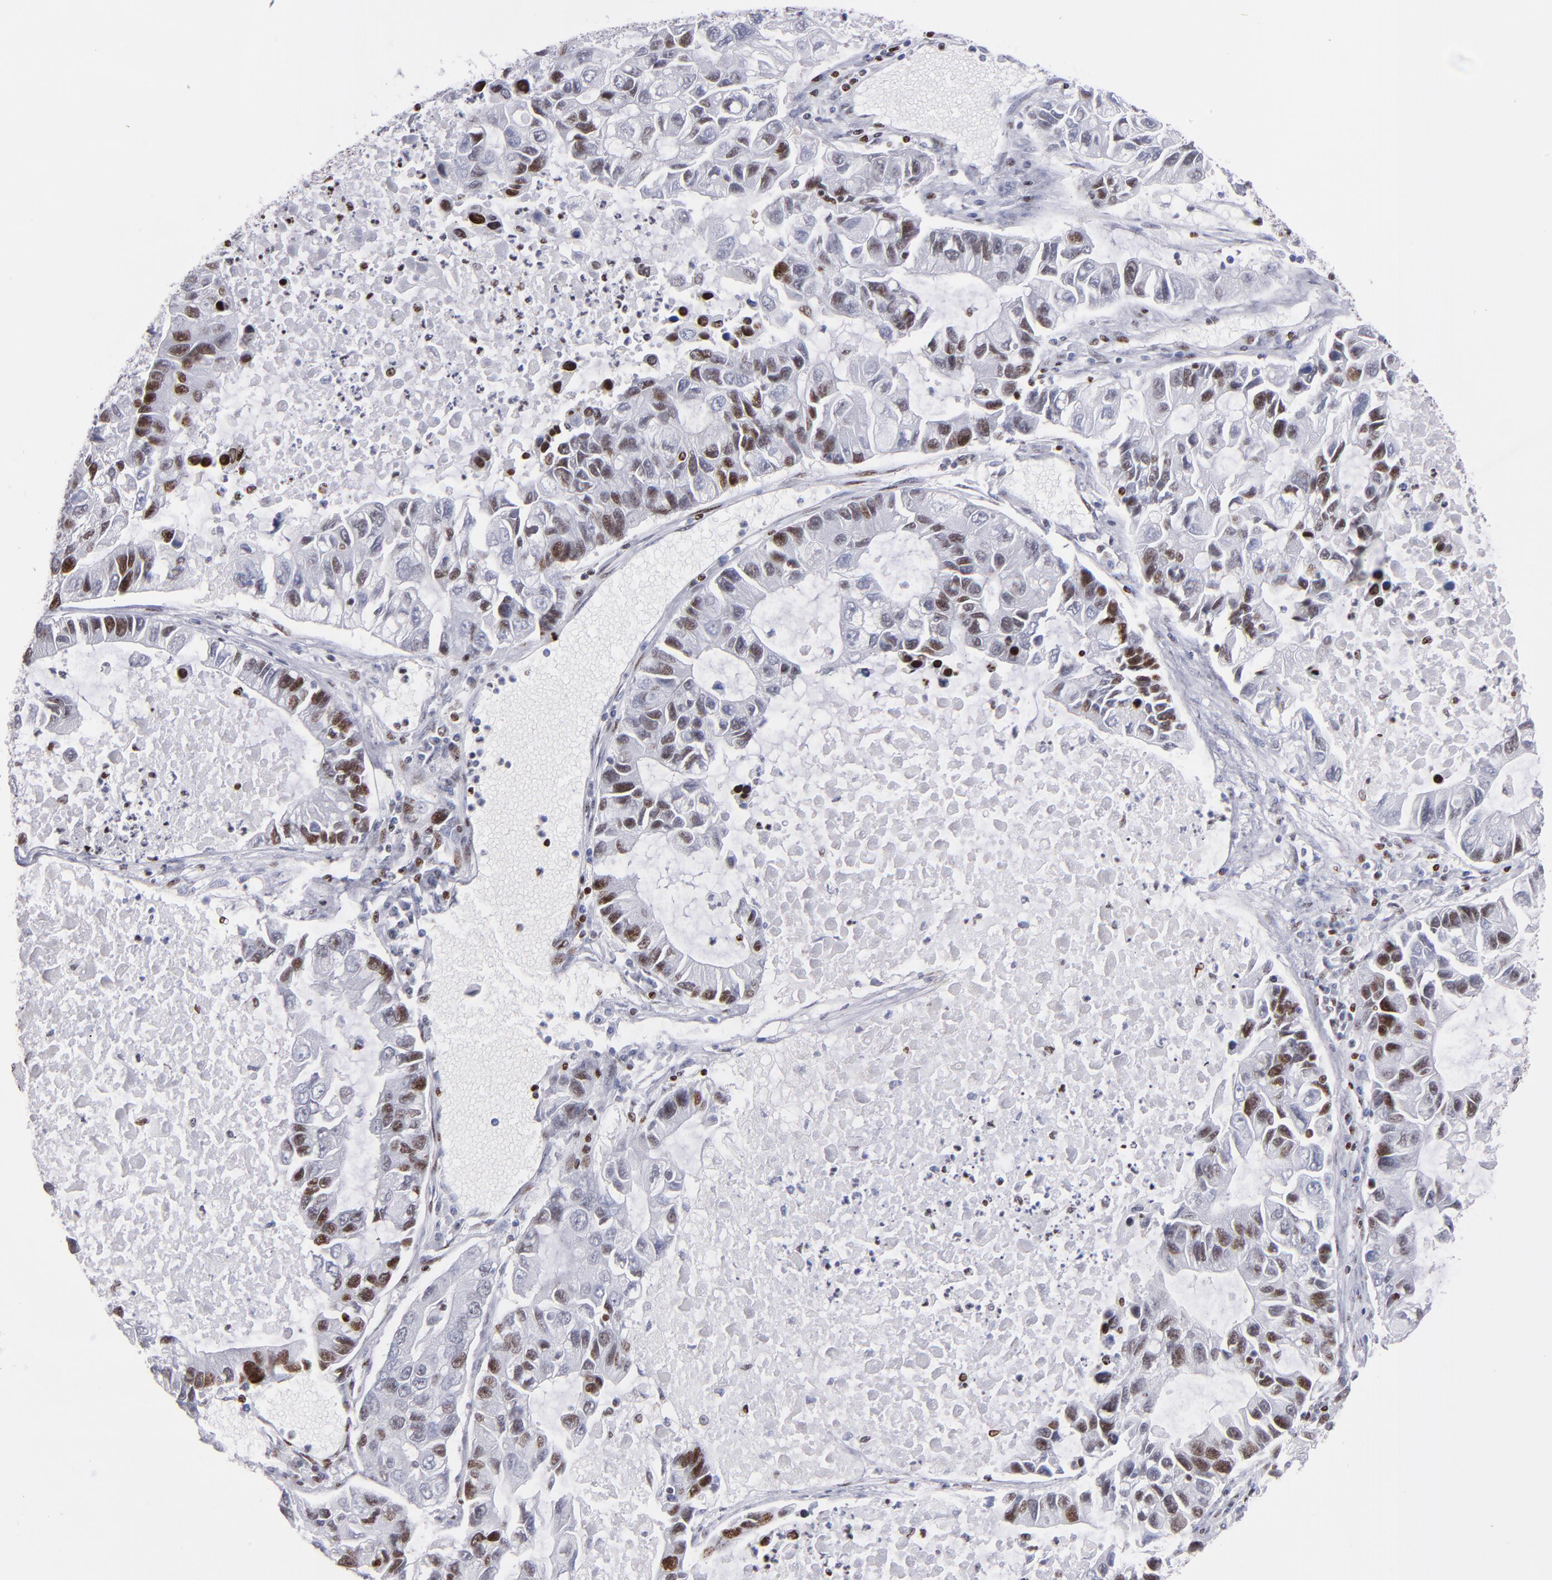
{"staining": {"intensity": "moderate", "quantity": ">75%", "location": "nuclear"}, "tissue": "lung cancer", "cell_type": "Tumor cells", "image_type": "cancer", "snomed": [{"axis": "morphology", "description": "Adenocarcinoma, NOS"}, {"axis": "topography", "description": "Lung"}], "caption": "High-power microscopy captured an immunohistochemistry photomicrograph of lung cancer, revealing moderate nuclear staining in about >75% of tumor cells.", "gene": "POLA1", "patient": {"sex": "female", "age": 51}}